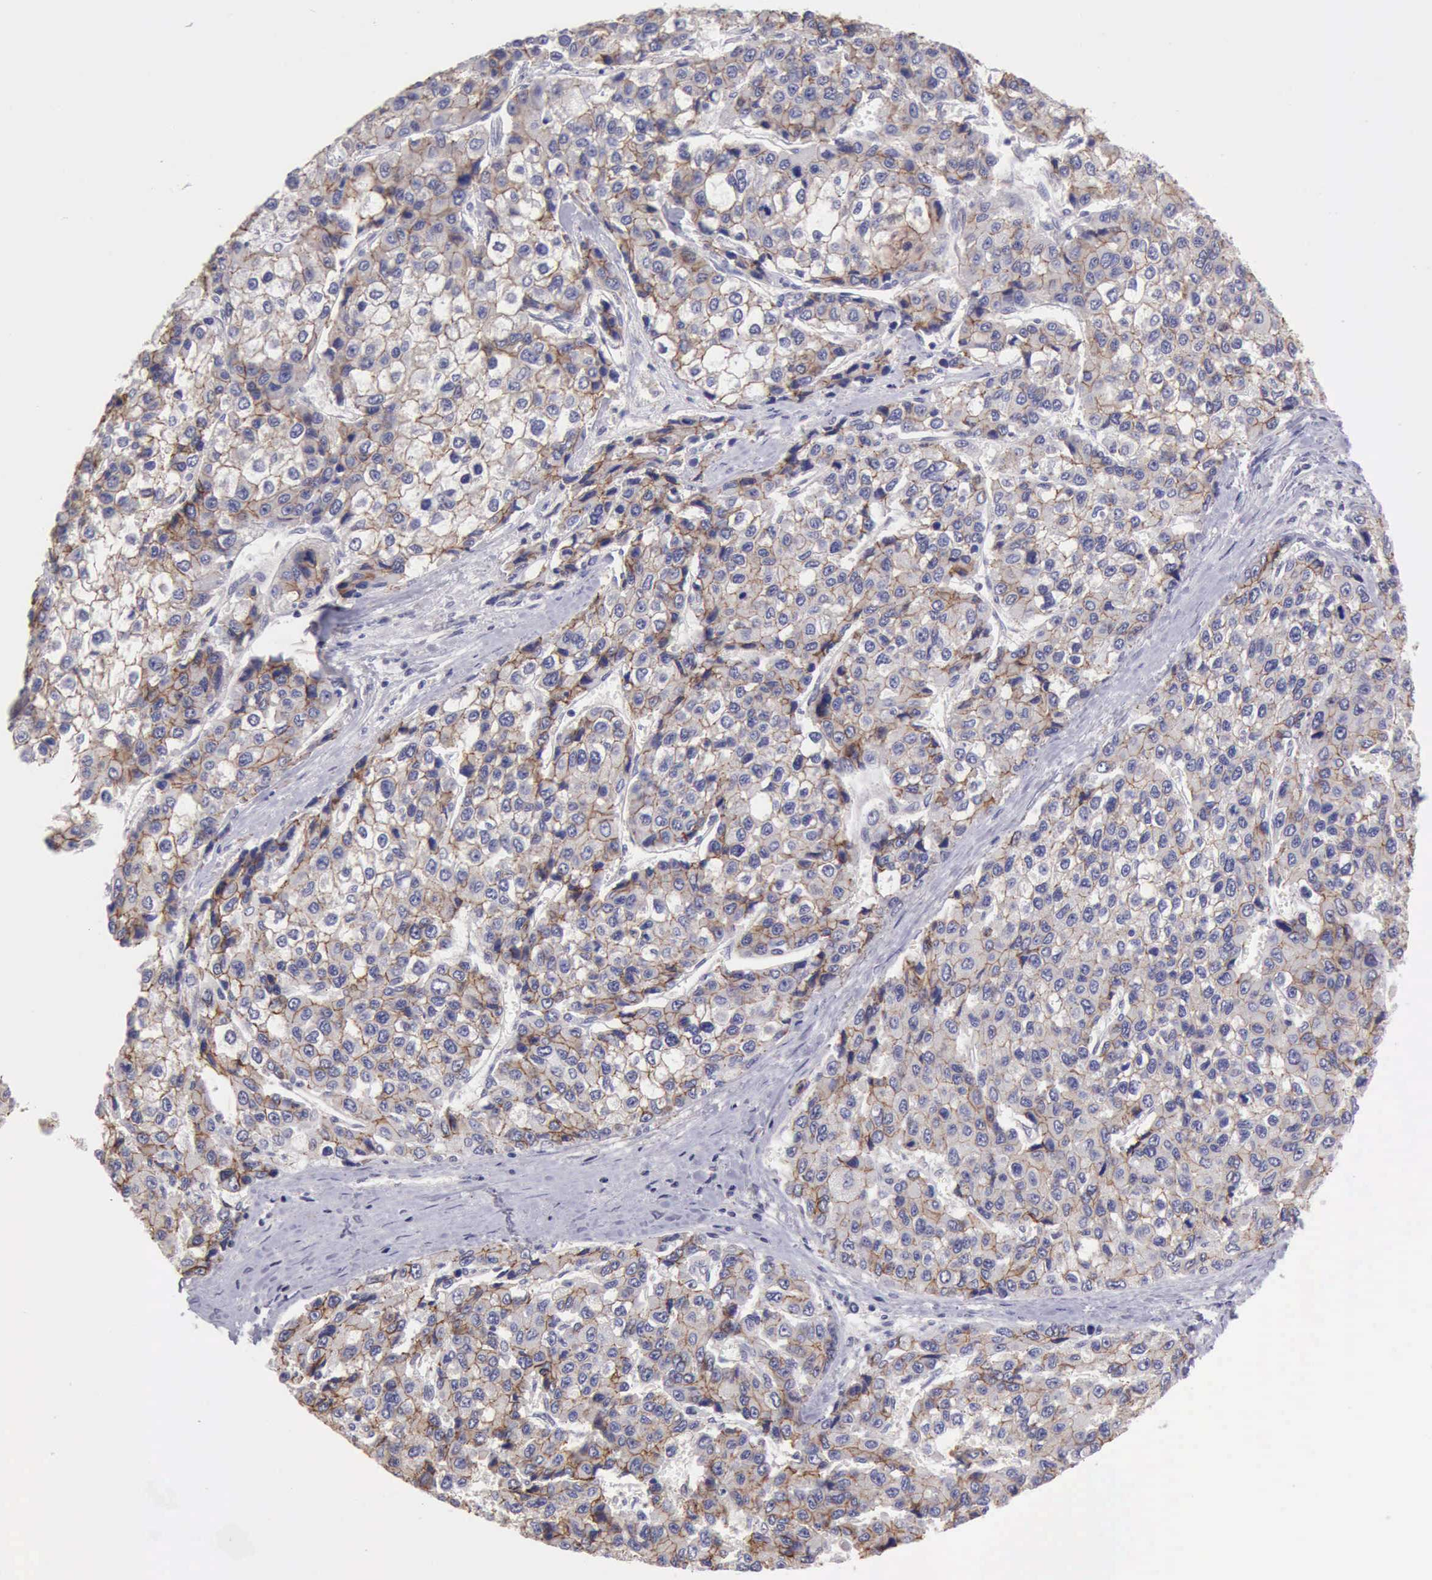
{"staining": {"intensity": "weak", "quantity": "25%-75%", "location": "cytoplasmic/membranous"}, "tissue": "liver cancer", "cell_type": "Tumor cells", "image_type": "cancer", "snomed": [{"axis": "morphology", "description": "Carcinoma, Hepatocellular, NOS"}, {"axis": "topography", "description": "Liver"}], "caption": "Weak cytoplasmic/membranous staining for a protein is identified in about 25%-75% of tumor cells of hepatocellular carcinoma (liver) using immunohistochemistry.", "gene": "KCND1", "patient": {"sex": "female", "age": 66}}